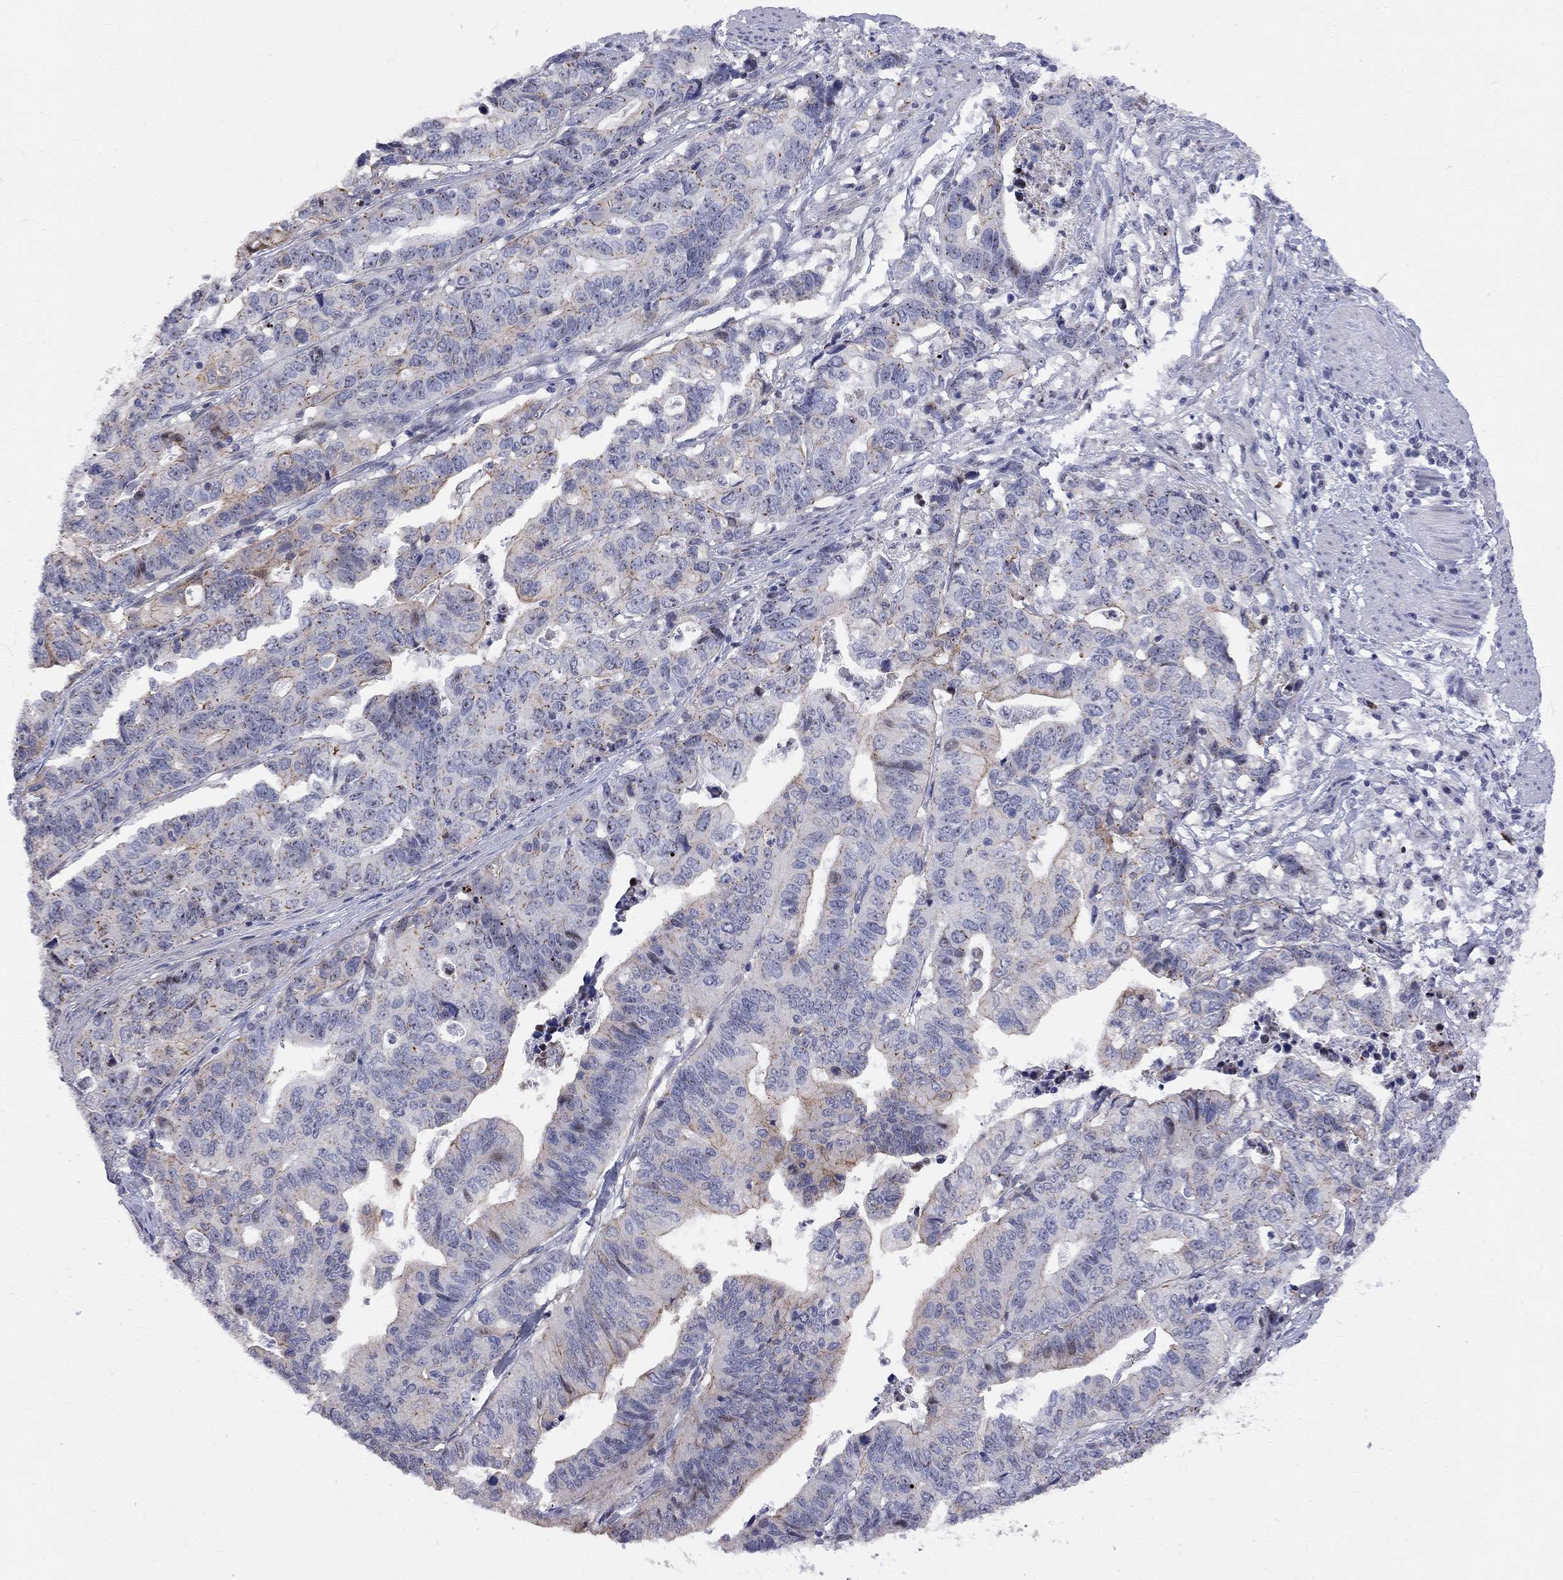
{"staining": {"intensity": "moderate", "quantity": "<25%", "location": "cytoplasmic/membranous"}, "tissue": "stomach cancer", "cell_type": "Tumor cells", "image_type": "cancer", "snomed": [{"axis": "morphology", "description": "Adenocarcinoma, NOS"}, {"axis": "topography", "description": "Stomach, upper"}], "caption": "Tumor cells demonstrate moderate cytoplasmic/membranous expression in approximately <25% of cells in stomach cancer (adenocarcinoma). The staining was performed using DAB (3,3'-diaminobenzidine), with brown indicating positive protein expression. Nuclei are stained blue with hematoxylin.", "gene": "DHX33", "patient": {"sex": "female", "age": 67}}